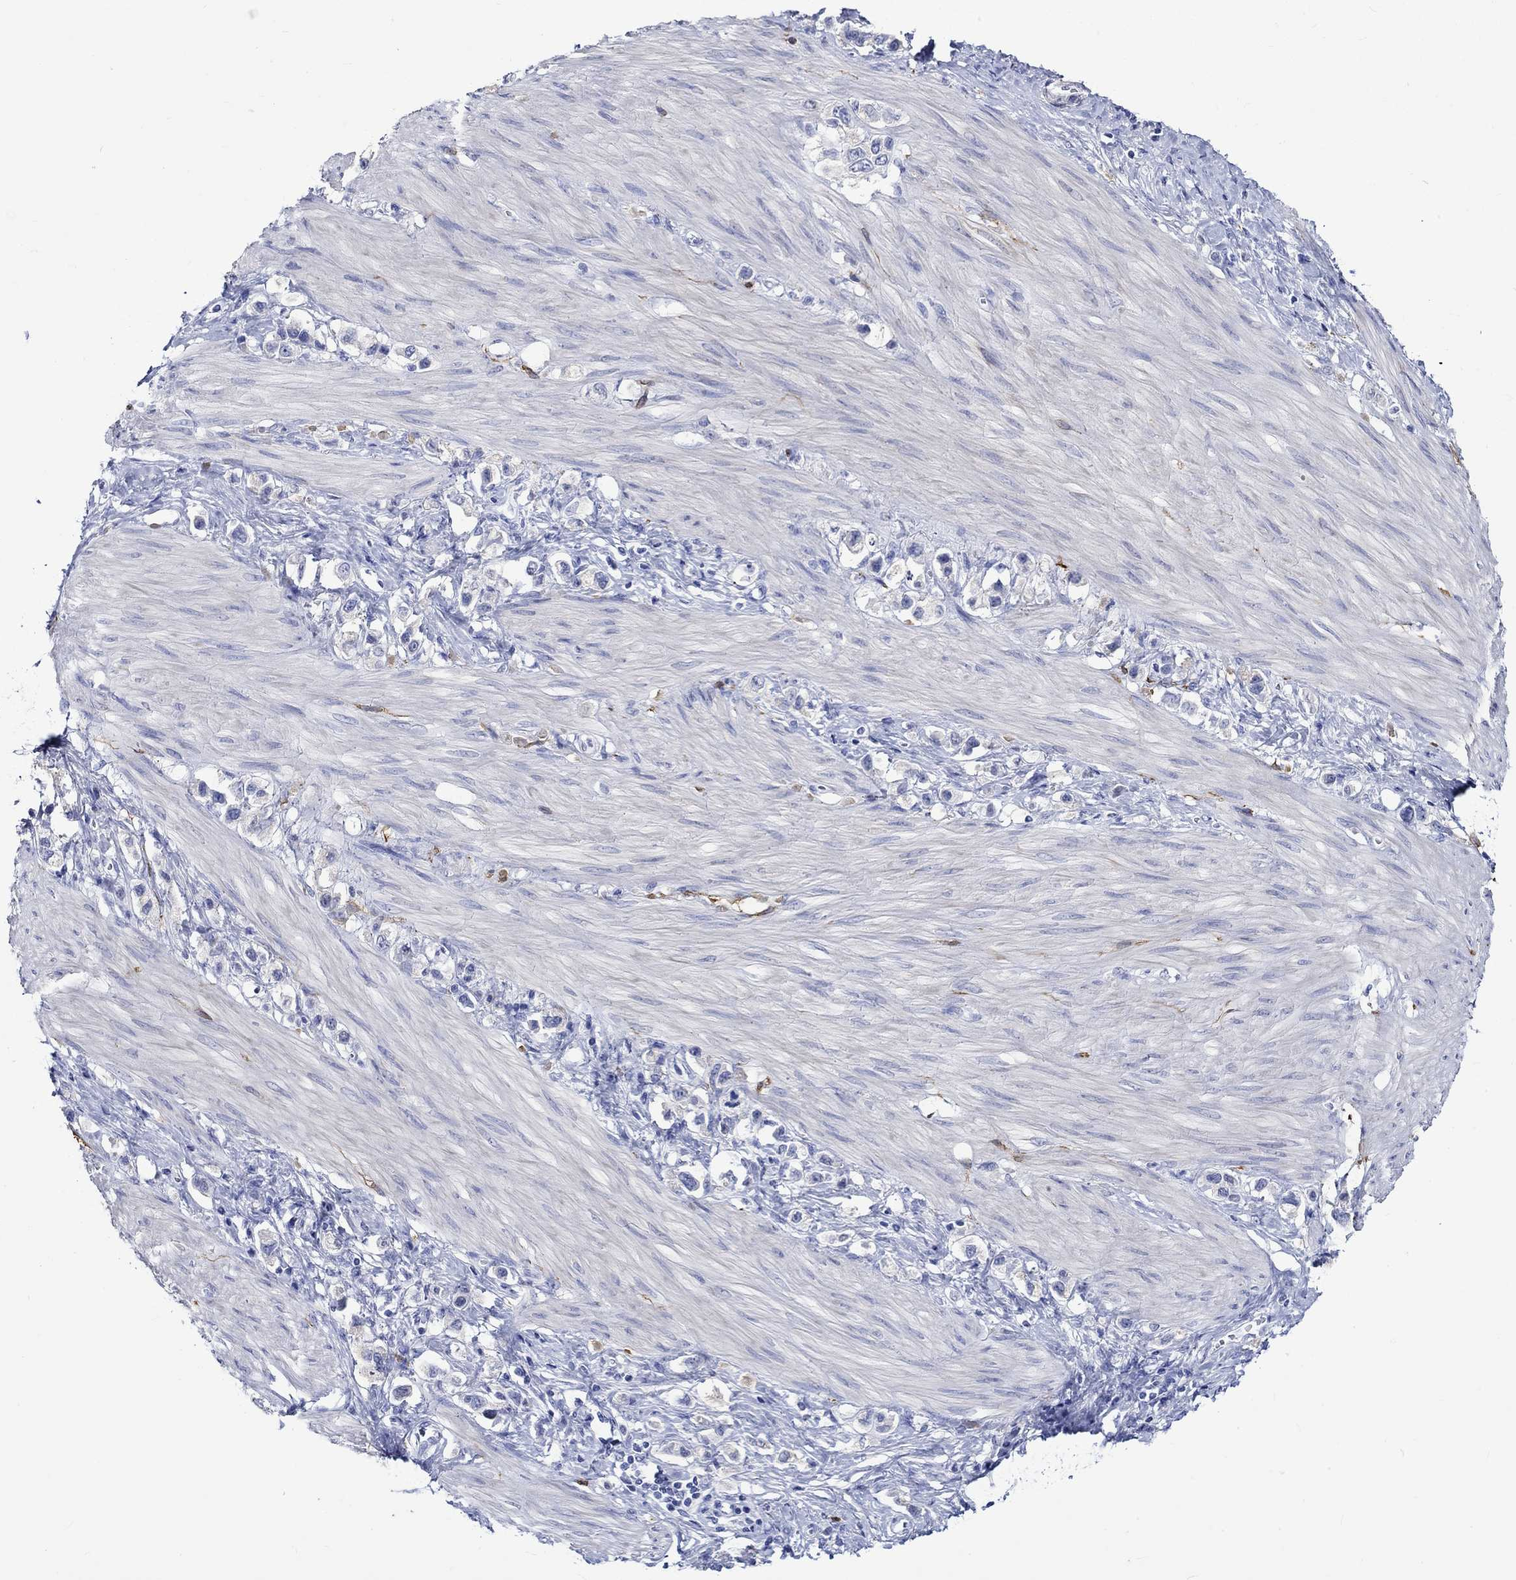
{"staining": {"intensity": "negative", "quantity": "none", "location": "none"}, "tissue": "stomach cancer", "cell_type": "Tumor cells", "image_type": "cancer", "snomed": [{"axis": "morphology", "description": "Normal tissue, NOS"}, {"axis": "morphology", "description": "Adenocarcinoma, NOS"}, {"axis": "morphology", "description": "Adenocarcinoma, High grade"}, {"axis": "topography", "description": "Stomach, upper"}, {"axis": "topography", "description": "Stomach"}], "caption": "Tumor cells show no significant protein positivity in stomach cancer (adenocarcinoma (high-grade)).", "gene": "CRYAB", "patient": {"sex": "female", "age": 65}}